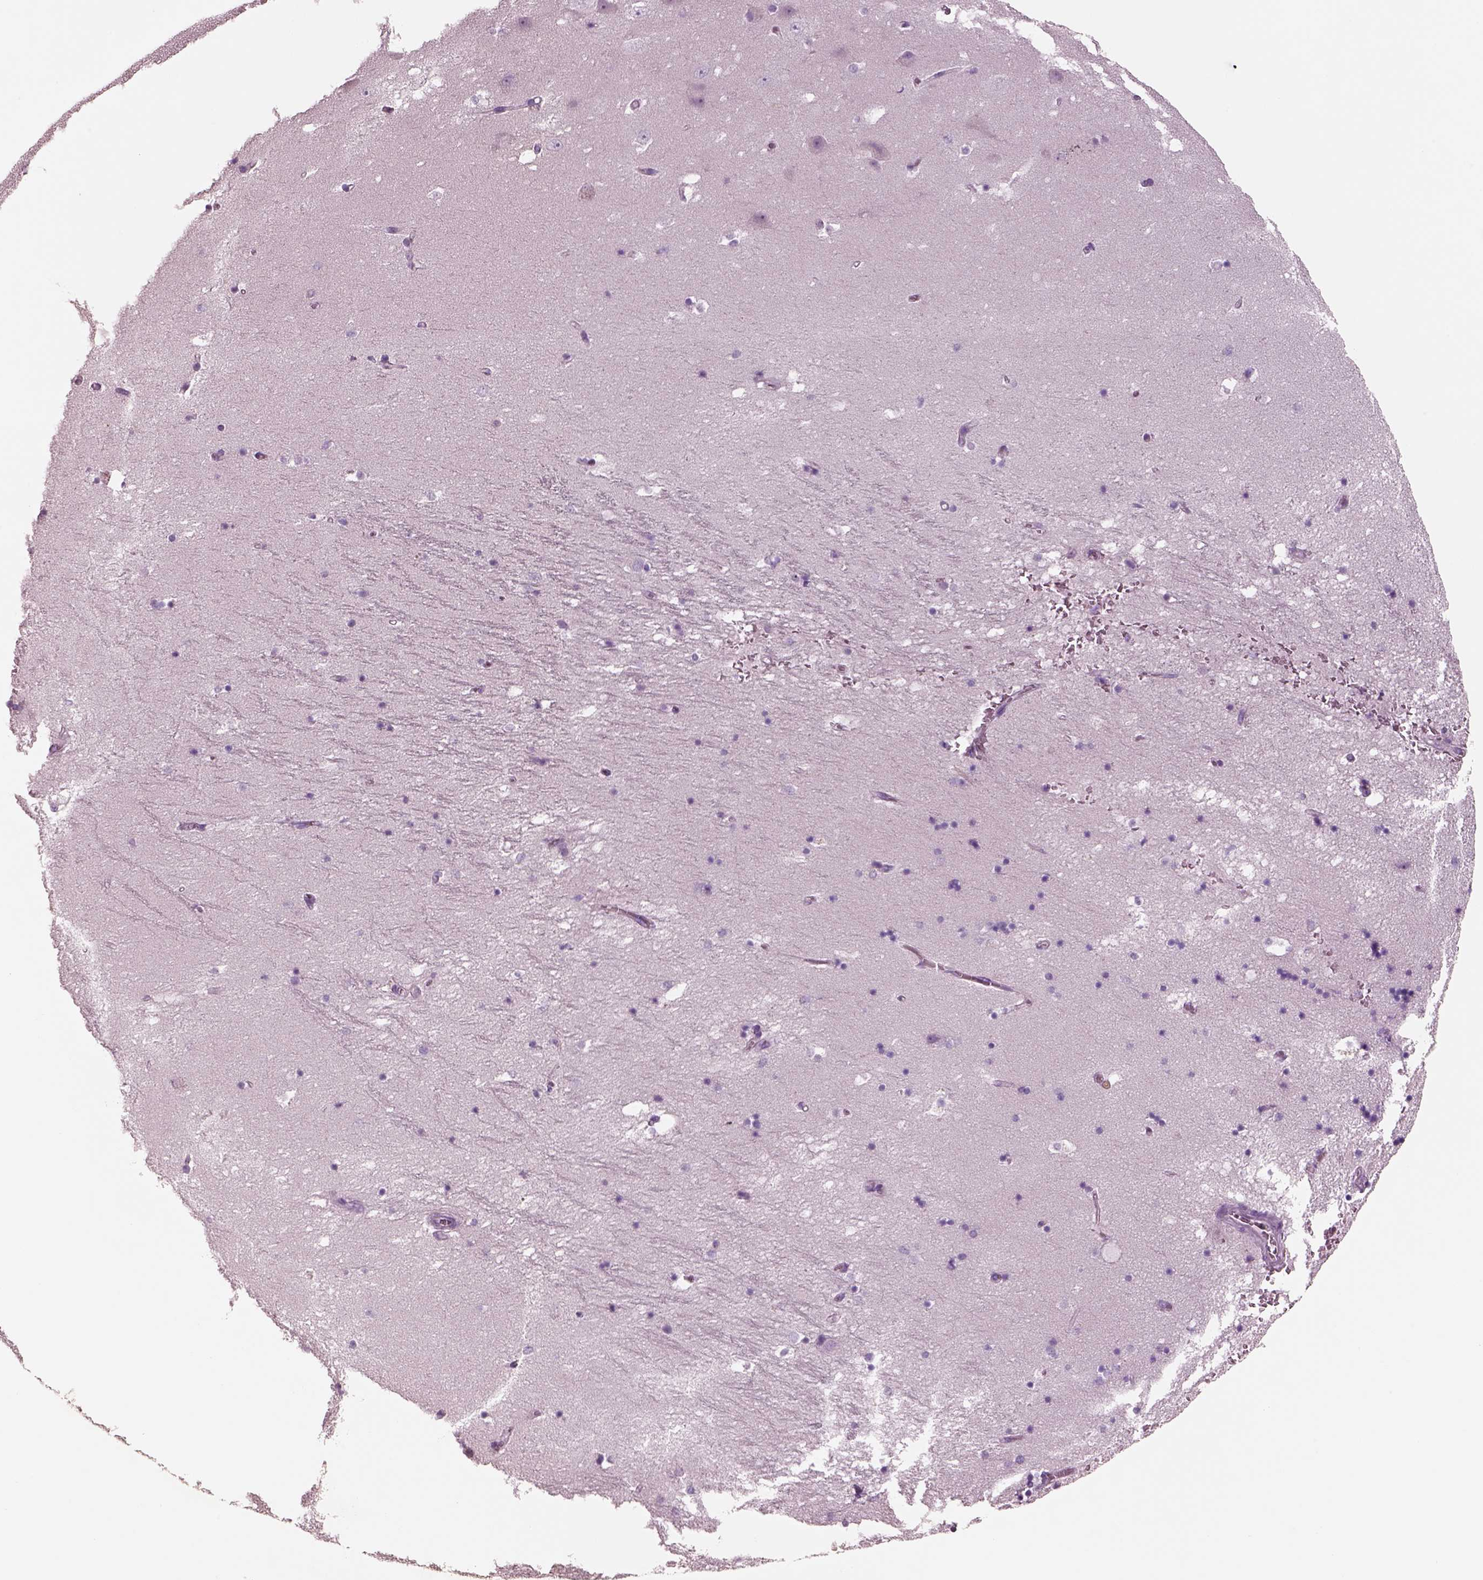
{"staining": {"intensity": "negative", "quantity": "none", "location": "none"}, "tissue": "hippocampus", "cell_type": "Glial cells", "image_type": "normal", "snomed": [{"axis": "morphology", "description": "Normal tissue, NOS"}, {"axis": "topography", "description": "Hippocampus"}], "caption": "A photomicrograph of hippocampus stained for a protein reveals no brown staining in glial cells. (Immunohistochemistry (ihc), brightfield microscopy, high magnification).", "gene": "IGLL1", "patient": {"sex": "male", "age": 58}}